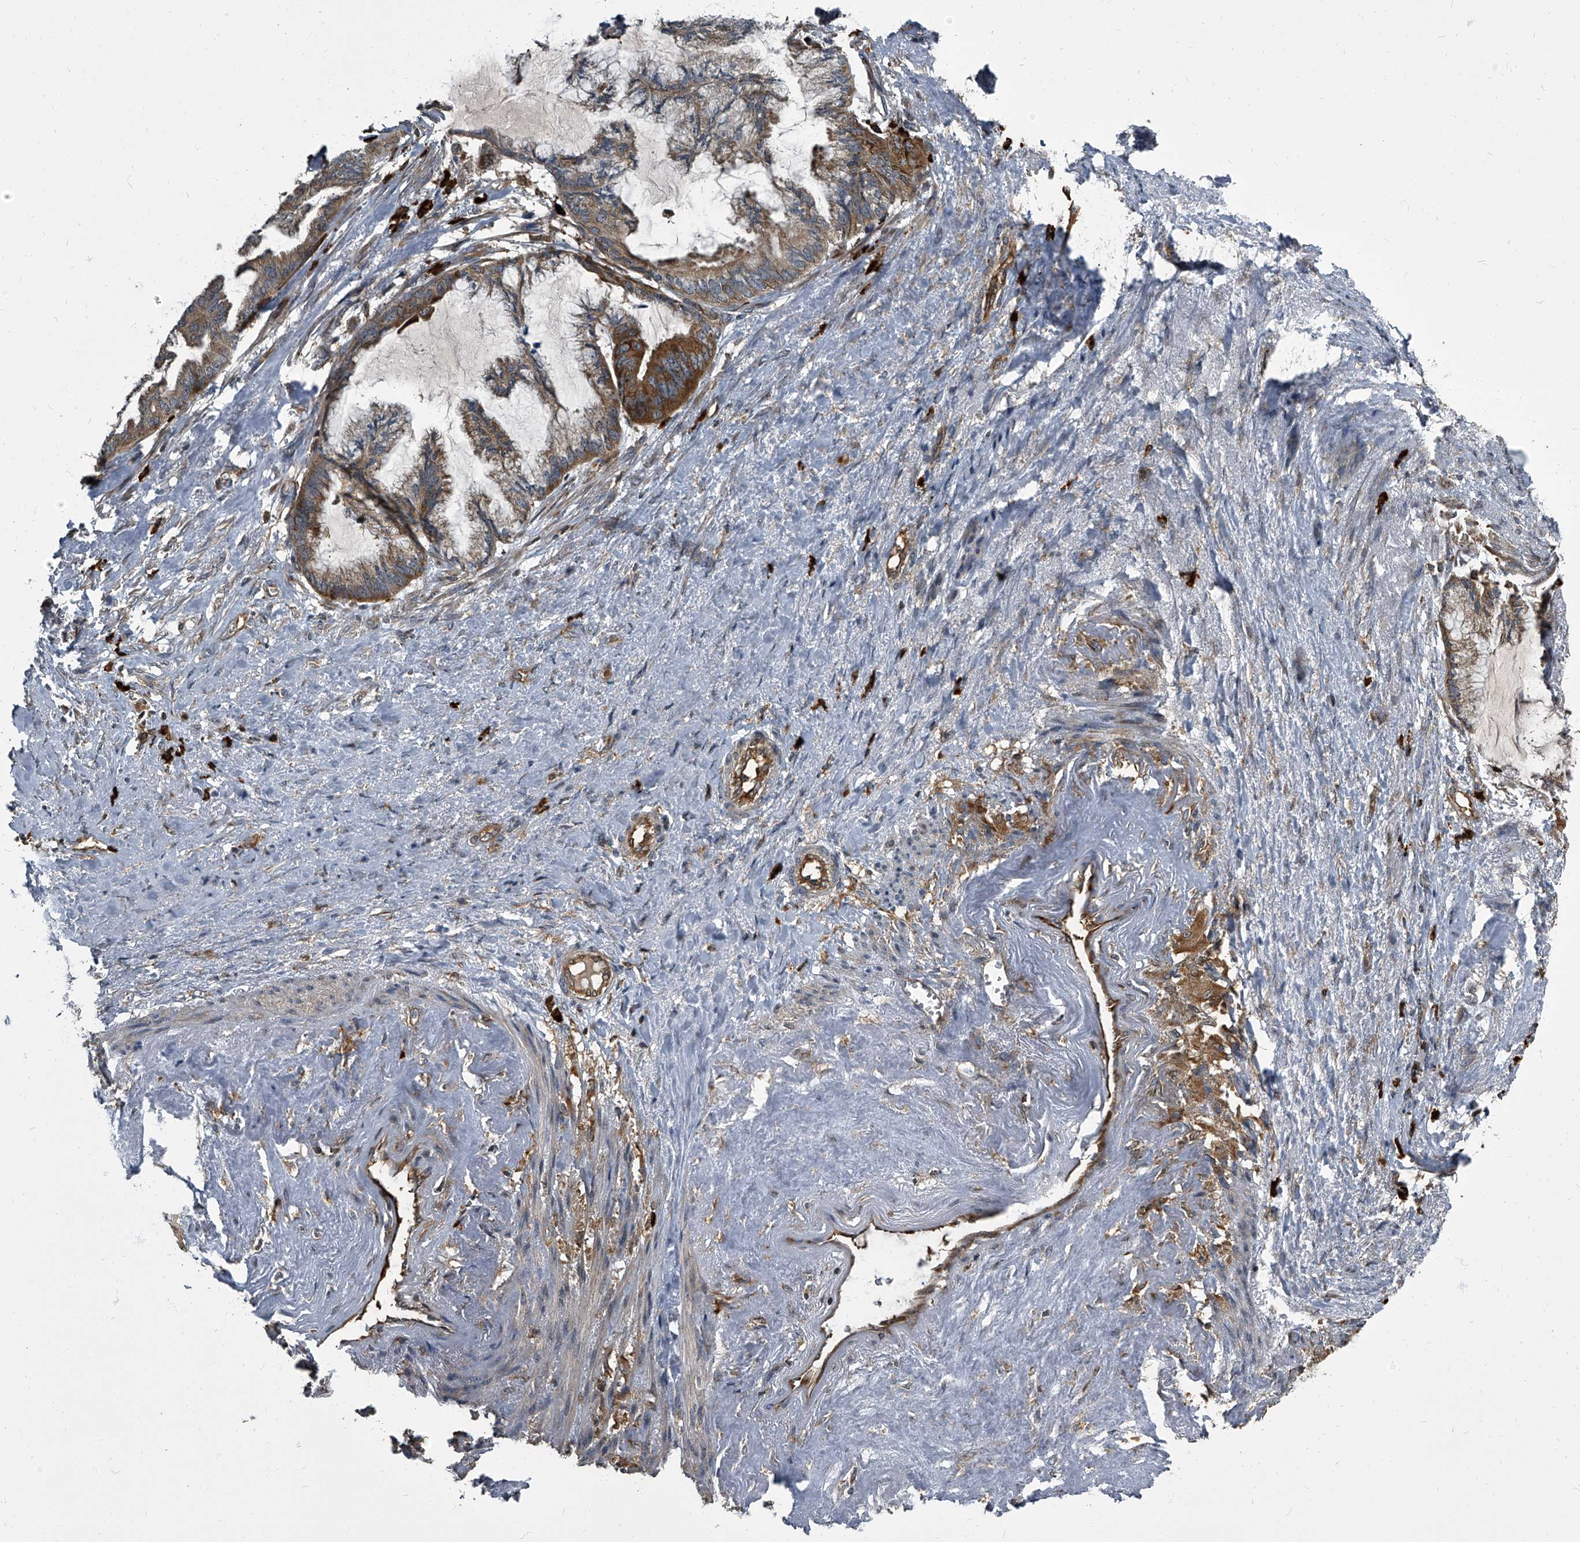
{"staining": {"intensity": "moderate", "quantity": ">75%", "location": "cytoplasmic/membranous"}, "tissue": "endometrial cancer", "cell_type": "Tumor cells", "image_type": "cancer", "snomed": [{"axis": "morphology", "description": "Adenocarcinoma, NOS"}, {"axis": "topography", "description": "Endometrium"}], "caption": "The immunohistochemical stain labels moderate cytoplasmic/membranous staining in tumor cells of adenocarcinoma (endometrial) tissue.", "gene": "CDV3", "patient": {"sex": "female", "age": 86}}